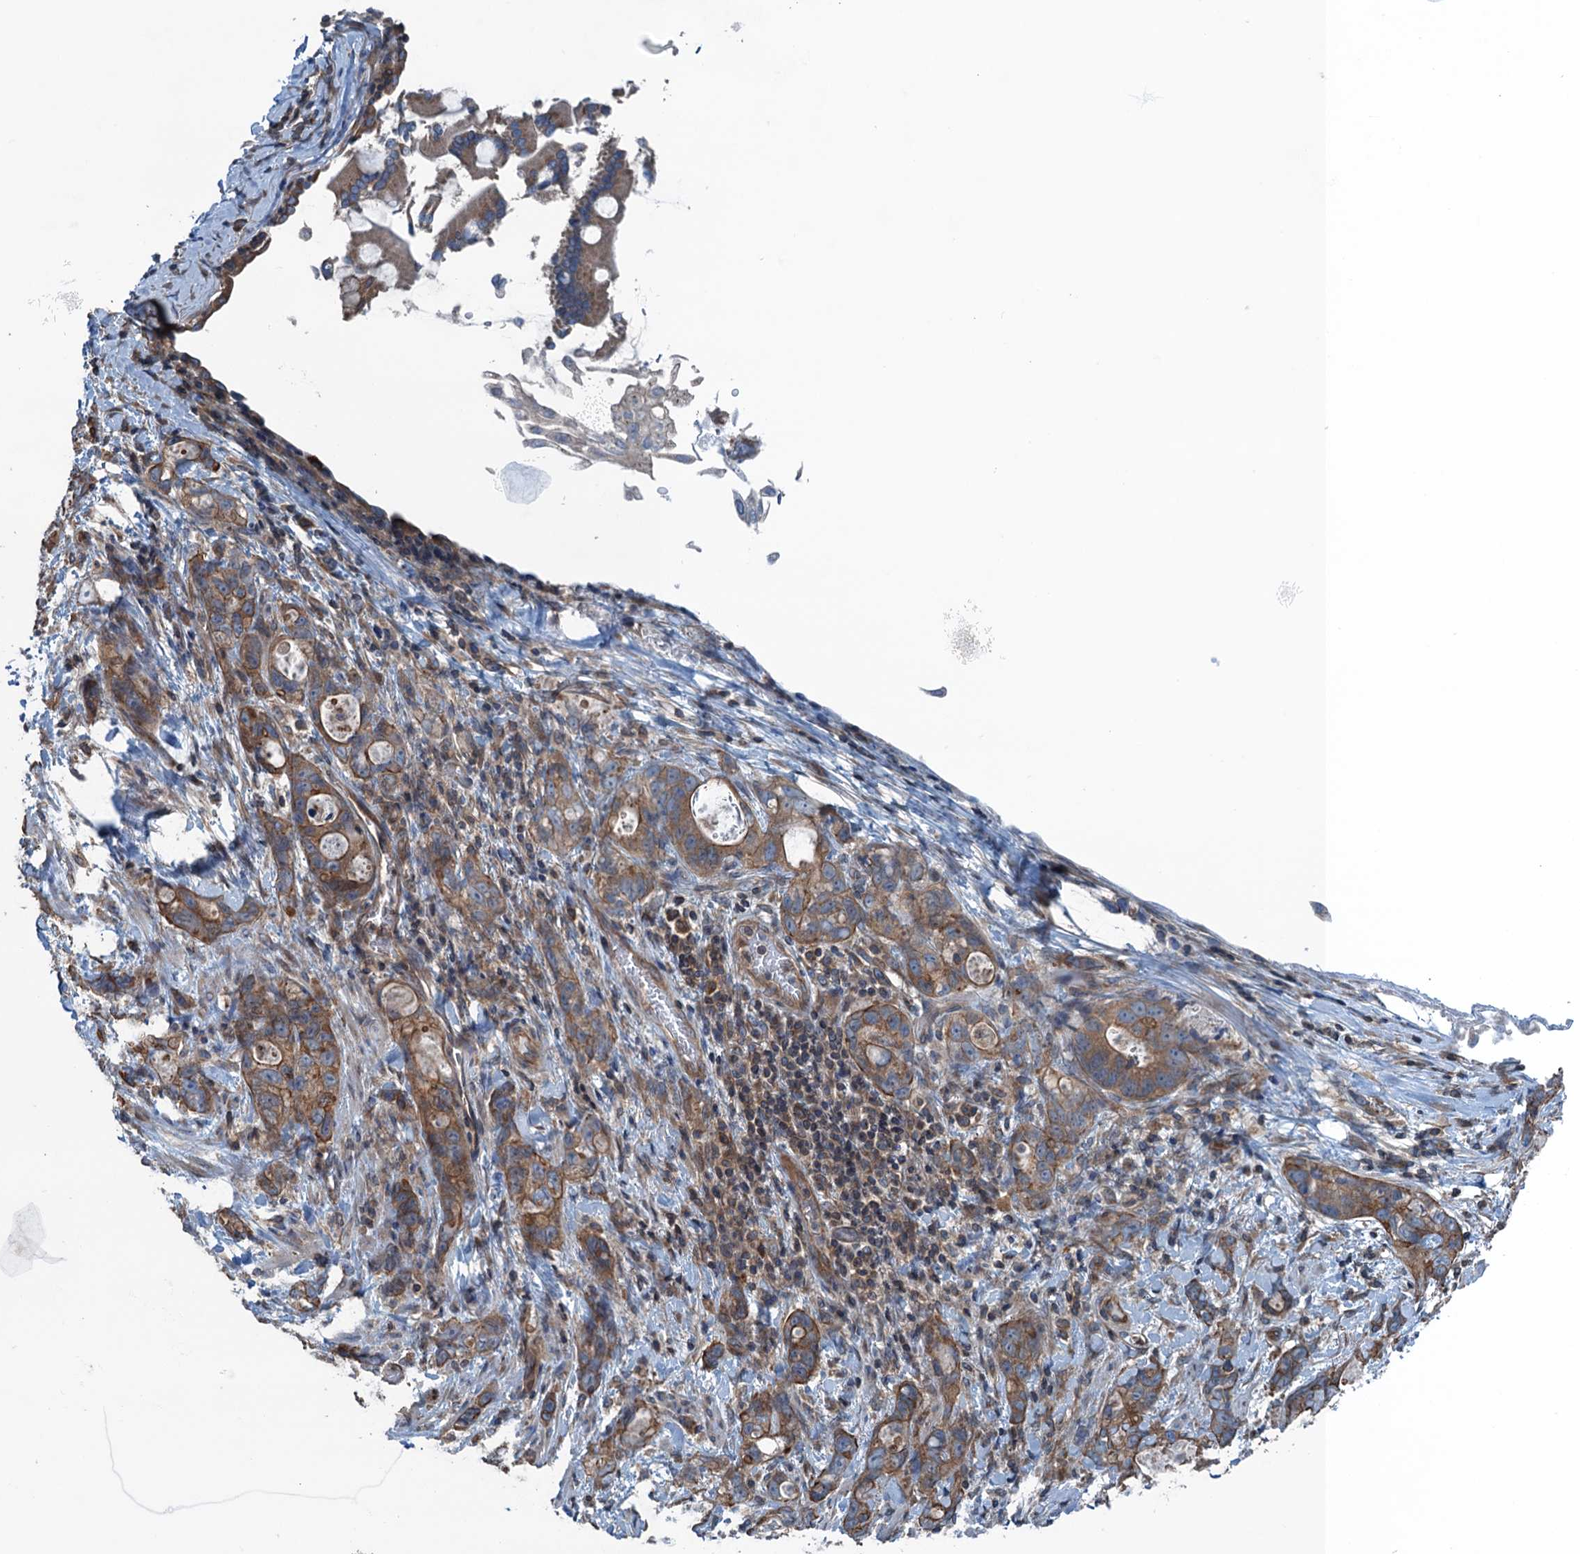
{"staining": {"intensity": "moderate", "quantity": ">75%", "location": "cytoplasmic/membranous"}, "tissue": "stomach cancer", "cell_type": "Tumor cells", "image_type": "cancer", "snomed": [{"axis": "morphology", "description": "Normal tissue, NOS"}, {"axis": "morphology", "description": "Adenocarcinoma, NOS"}, {"axis": "topography", "description": "Stomach"}], "caption": "Protein staining of stomach adenocarcinoma tissue demonstrates moderate cytoplasmic/membranous staining in about >75% of tumor cells.", "gene": "TRAPPC8", "patient": {"sex": "female", "age": 89}}